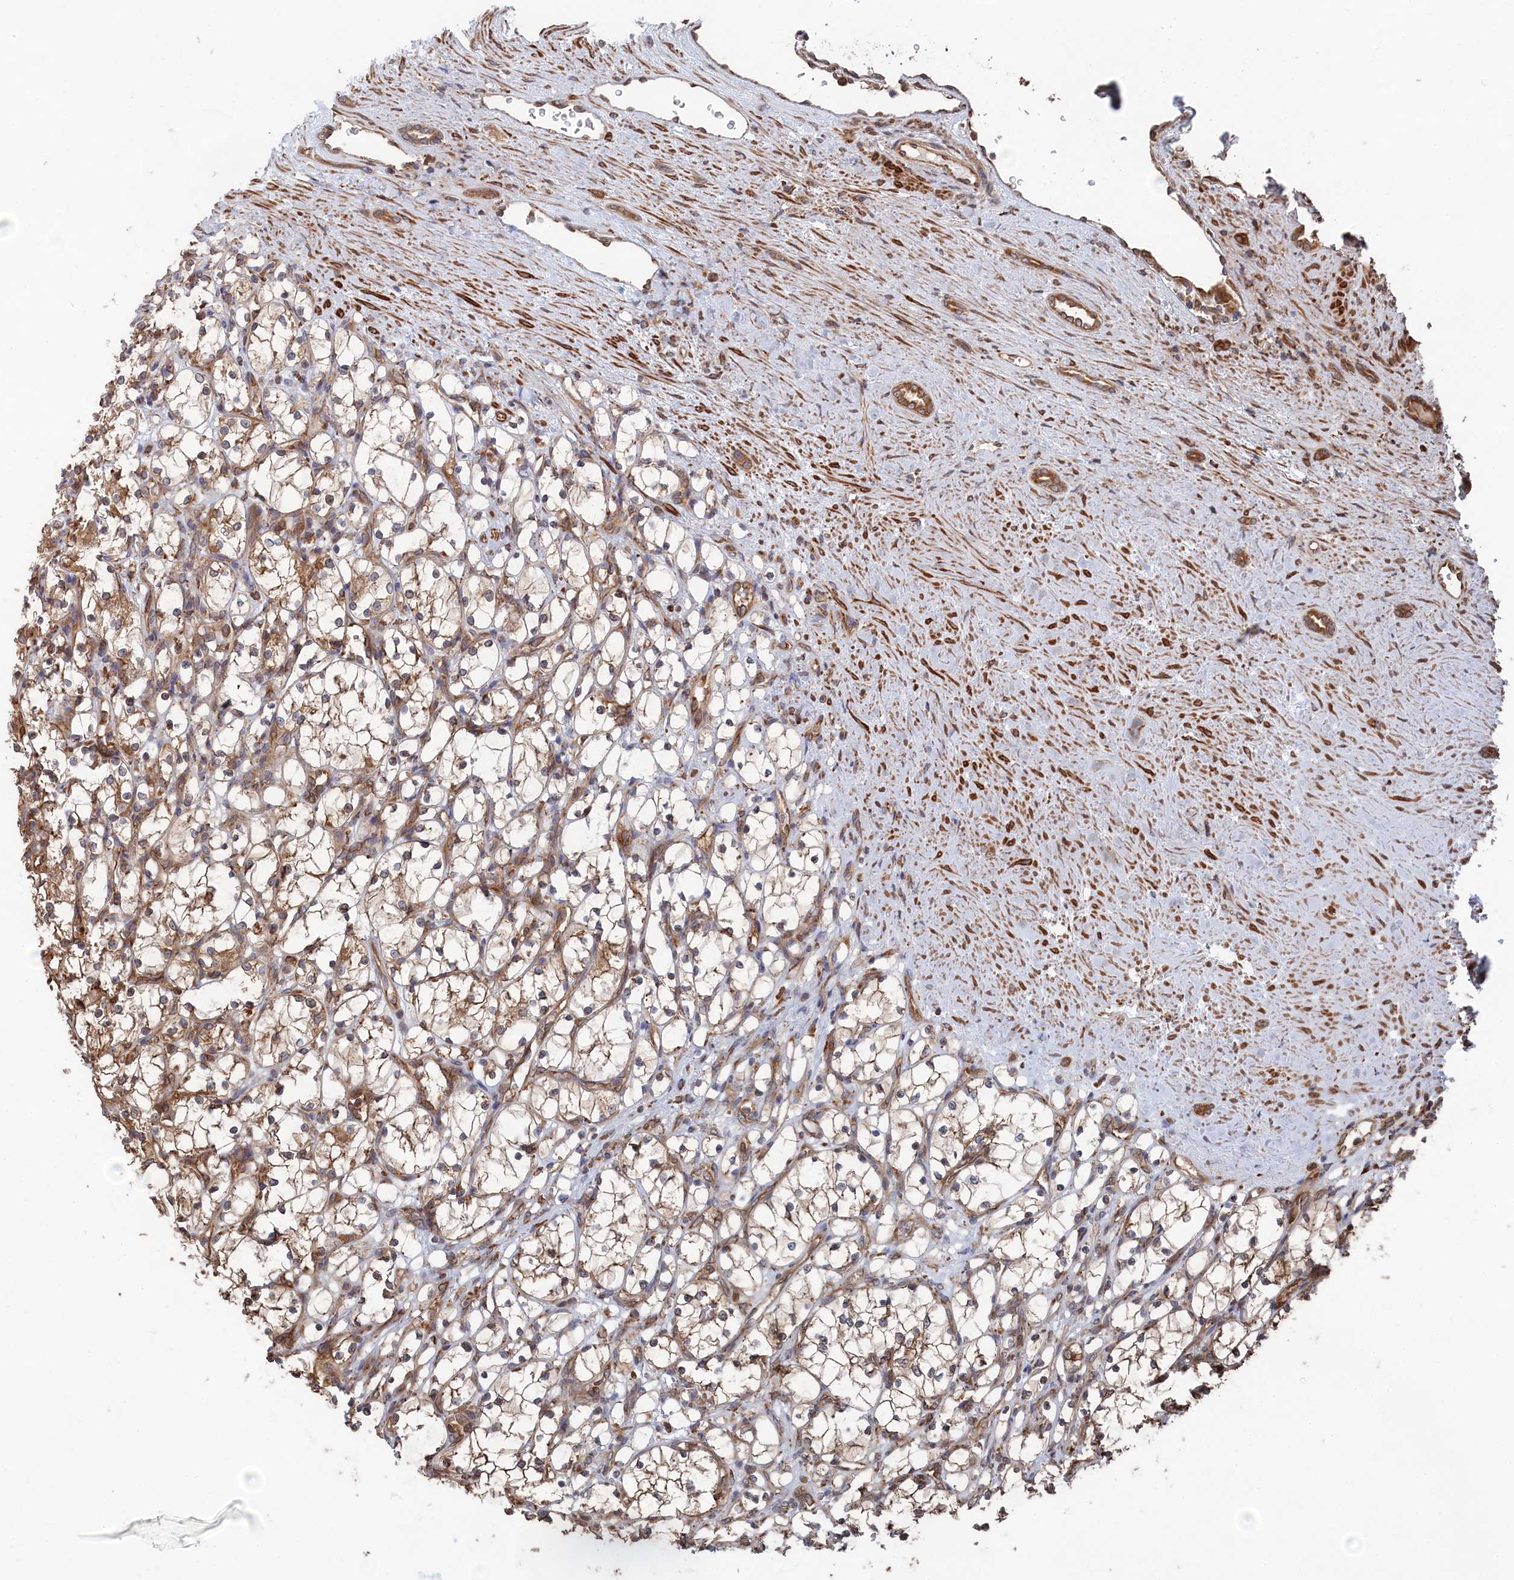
{"staining": {"intensity": "weak", "quantity": "25%-75%", "location": "cytoplasmic/membranous"}, "tissue": "renal cancer", "cell_type": "Tumor cells", "image_type": "cancer", "snomed": [{"axis": "morphology", "description": "Adenocarcinoma, NOS"}, {"axis": "topography", "description": "Kidney"}], "caption": "Renal adenocarcinoma was stained to show a protein in brown. There is low levels of weak cytoplasmic/membranous positivity in about 25%-75% of tumor cells.", "gene": "BPIFB6", "patient": {"sex": "female", "age": 69}}